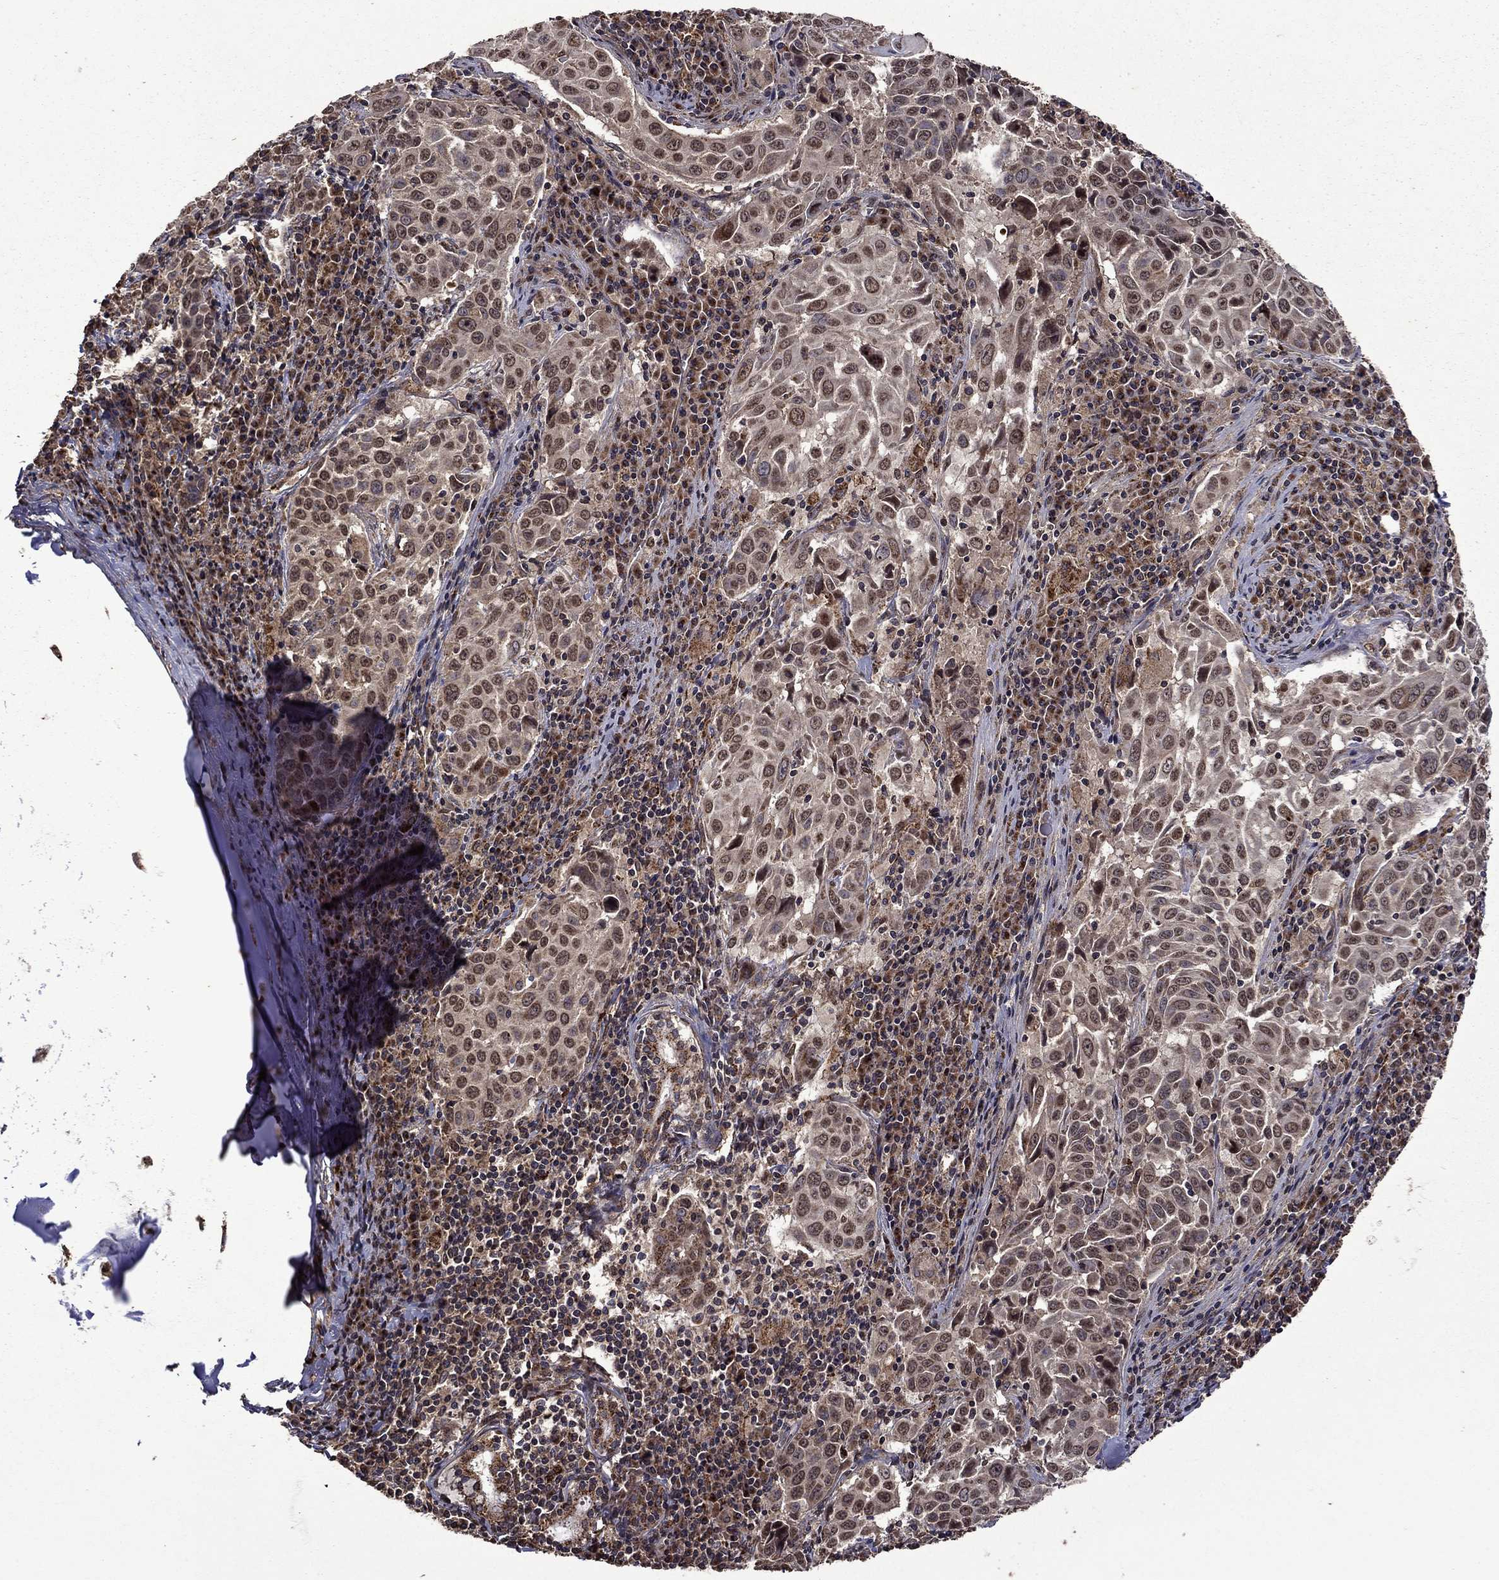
{"staining": {"intensity": "moderate", "quantity": "25%-75%", "location": "cytoplasmic/membranous,nuclear"}, "tissue": "lung cancer", "cell_type": "Tumor cells", "image_type": "cancer", "snomed": [{"axis": "morphology", "description": "Squamous cell carcinoma, NOS"}, {"axis": "topography", "description": "Lung"}], "caption": "A brown stain shows moderate cytoplasmic/membranous and nuclear staining of a protein in human lung cancer (squamous cell carcinoma) tumor cells.", "gene": "ITM2B", "patient": {"sex": "male", "age": 57}}